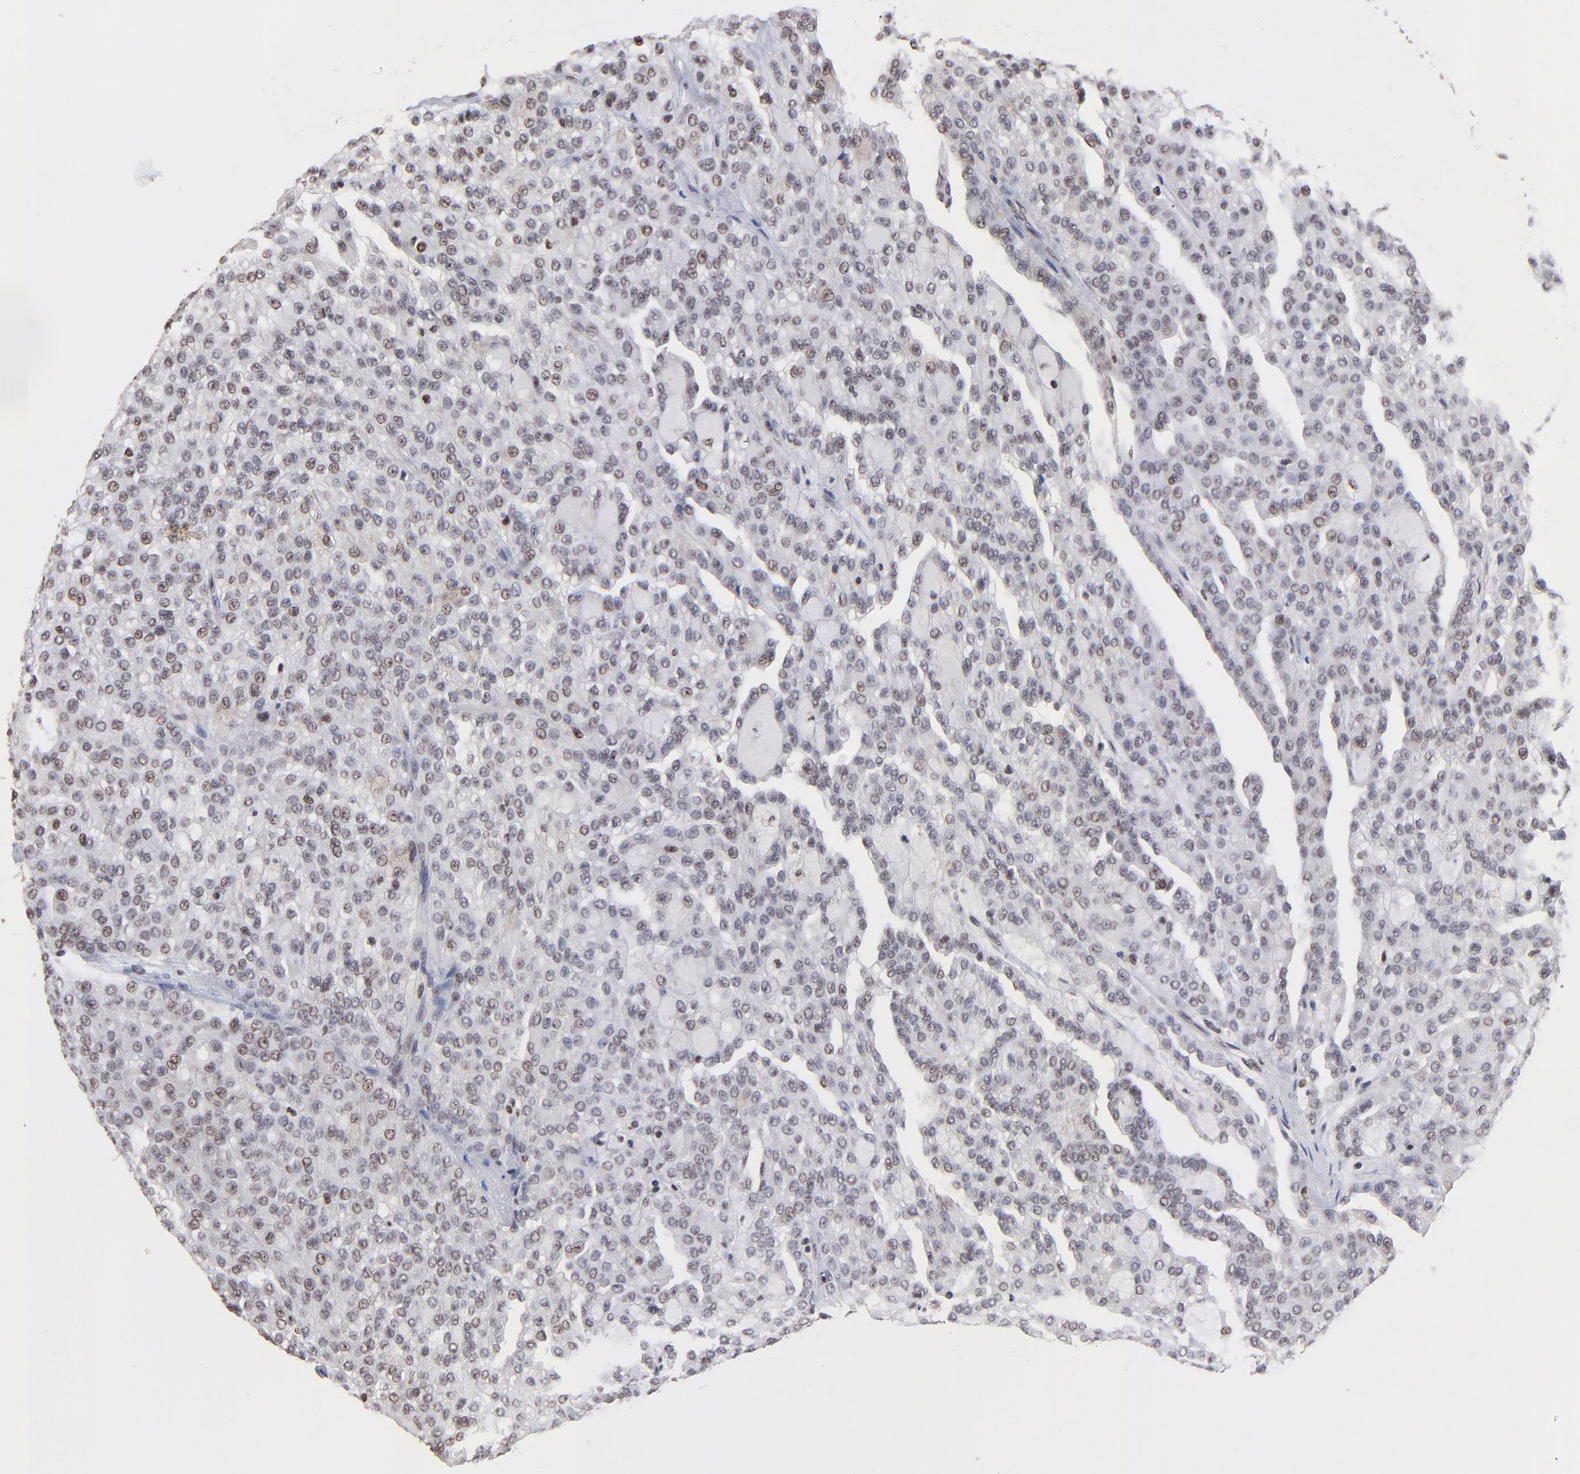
{"staining": {"intensity": "weak", "quantity": "25%-75%", "location": "nuclear"}, "tissue": "renal cancer", "cell_type": "Tumor cells", "image_type": "cancer", "snomed": [{"axis": "morphology", "description": "Adenocarcinoma, NOS"}, {"axis": "topography", "description": "Kidney"}], "caption": "The histopathology image shows a brown stain indicating the presence of a protein in the nuclear of tumor cells in renal cancer (adenocarcinoma).", "gene": "DSN1", "patient": {"sex": "male", "age": 63}}